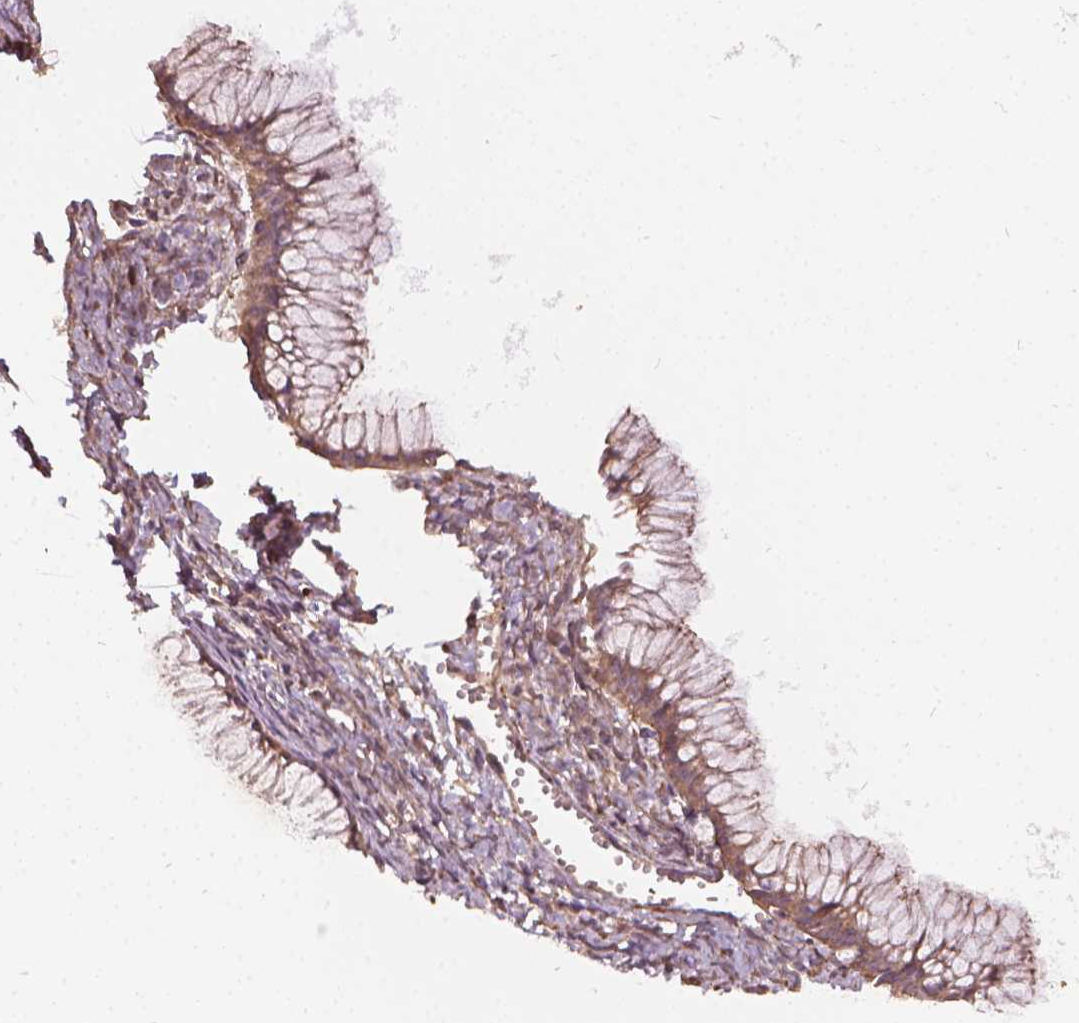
{"staining": {"intensity": "moderate", "quantity": ">75%", "location": "cytoplasmic/membranous,nuclear"}, "tissue": "ovarian cancer", "cell_type": "Tumor cells", "image_type": "cancer", "snomed": [{"axis": "morphology", "description": "Cystadenocarcinoma, mucinous, NOS"}, {"axis": "topography", "description": "Ovary"}], "caption": "Immunohistochemistry (IHC) histopathology image of mucinous cystadenocarcinoma (ovarian) stained for a protein (brown), which reveals medium levels of moderate cytoplasmic/membranous and nuclear expression in about >75% of tumor cells.", "gene": "UBXN2A", "patient": {"sex": "female", "age": 41}}